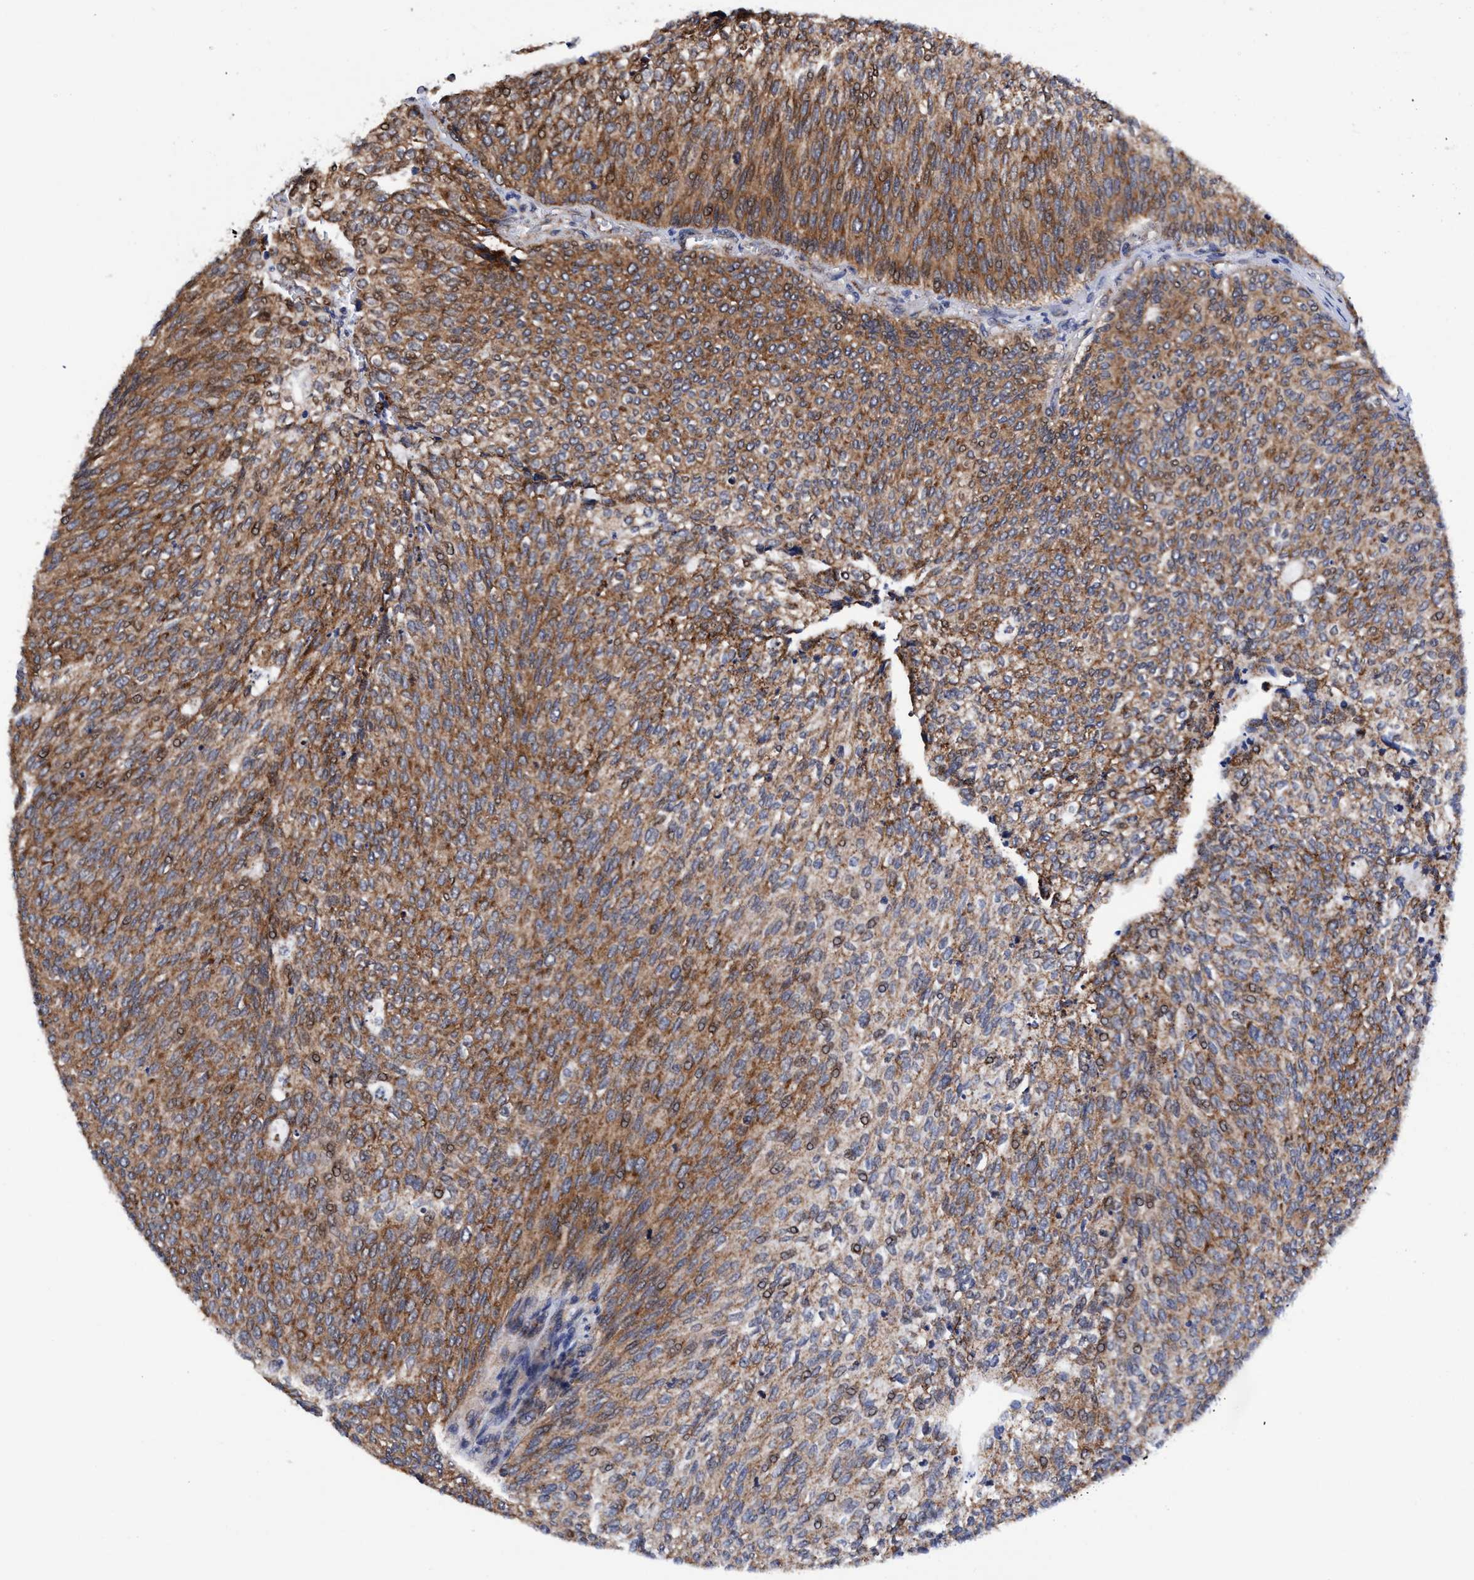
{"staining": {"intensity": "moderate", "quantity": ">75%", "location": "cytoplasmic/membranous"}, "tissue": "urothelial cancer", "cell_type": "Tumor cells", "image_type": "cancer", "snomed": [{"axis": "morphology", "description": "Urothelial carcinoma, Low grade"}, {"axis": "topography", "description": "Urinary bladder"}], "caption": "Immunohistochemical staining of low-grade urothelial carcinoma demonstrates medium levels of moderate cytoplasmic/membranous positivity in approximately >75% of tumor cells.", "gene": "AGAP2", "patient": {"sex": "female", "age": 79}}